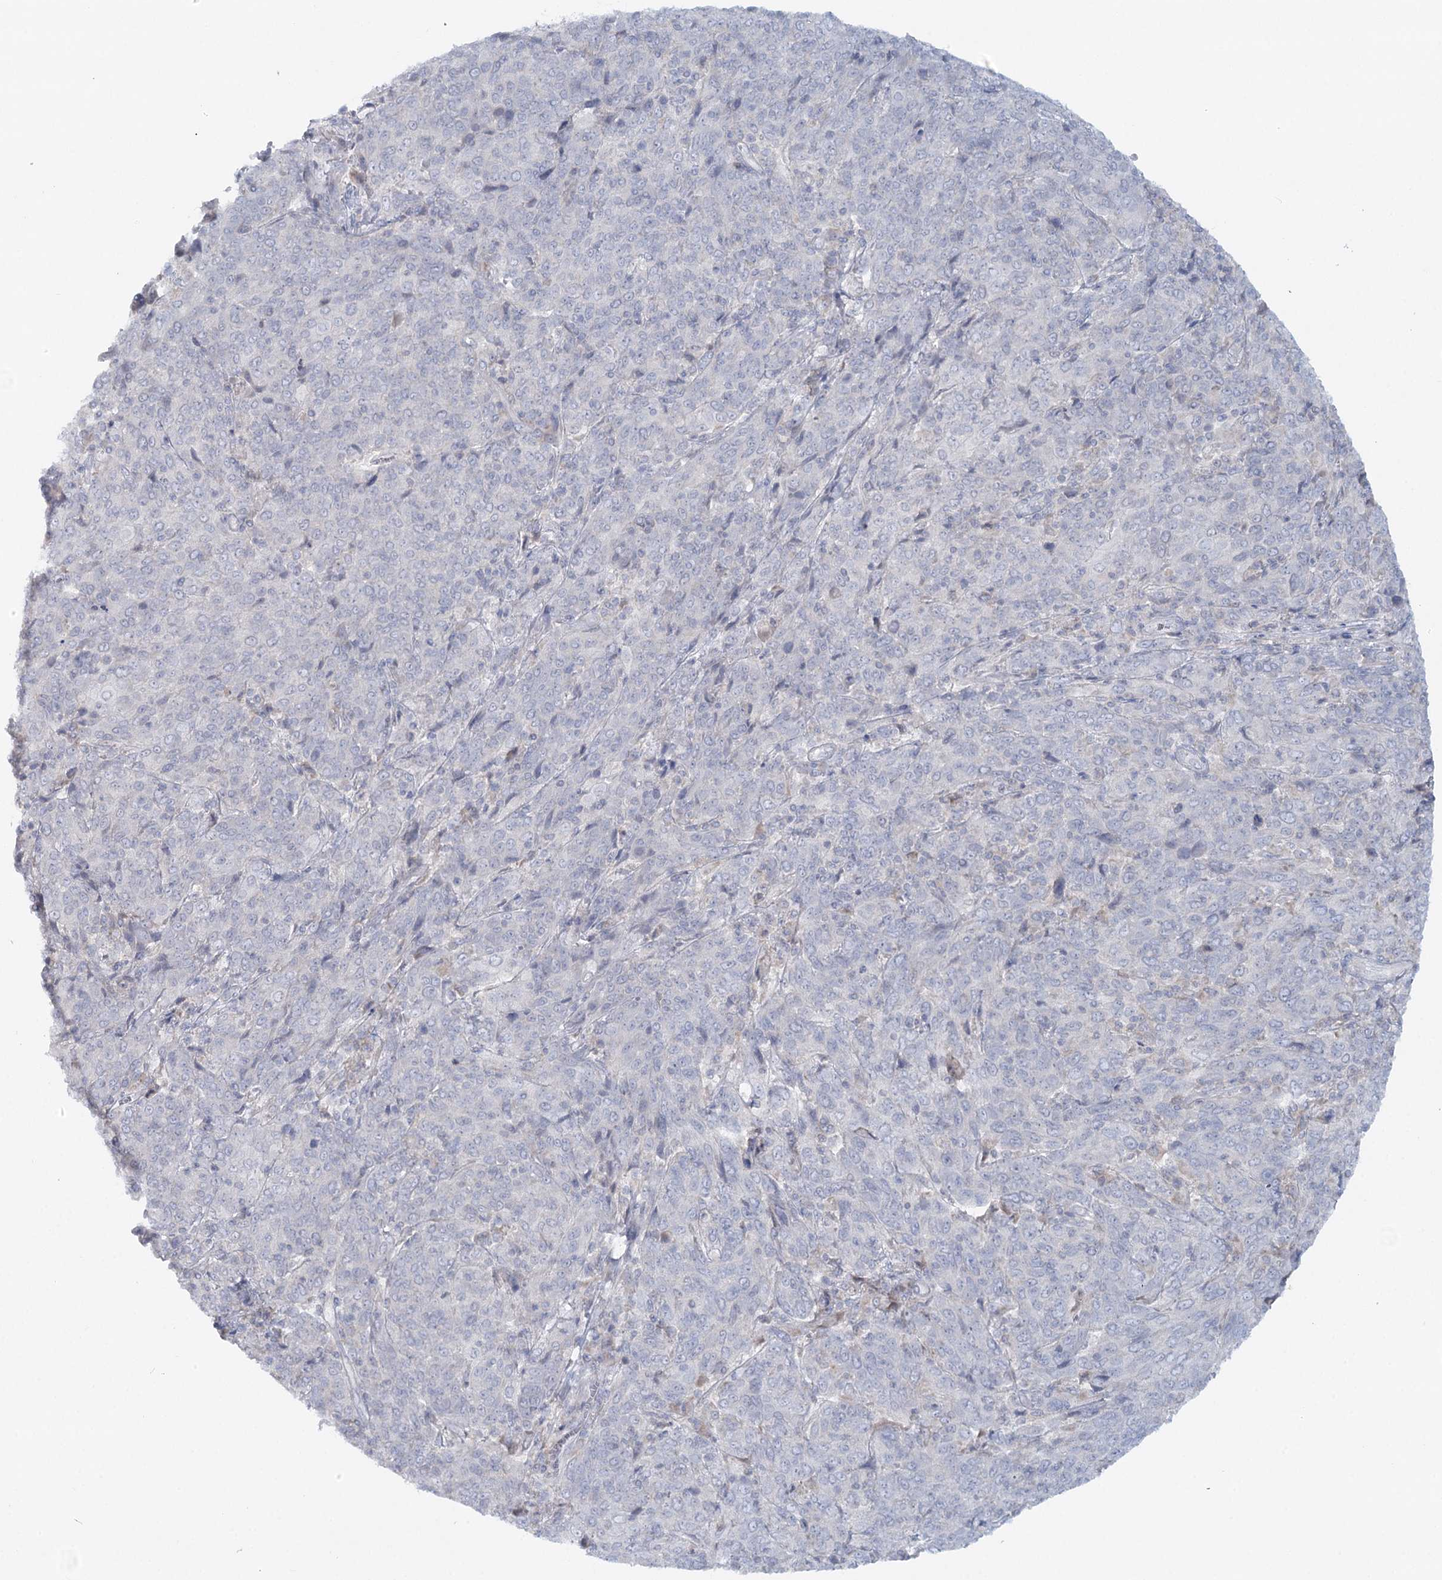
{"staining": {"intensity": "negative", "quantity": "none", "location": "none"}, "tissue": "cervical cancer", "cell_type": "Tumor cells", "image_type": "cancer", "snomed": [{"axis": "morphology", "description": "Squamous cell carcinoma, NOS"}, {"axis": "topography", "description": "Cervix"}], "caption": "Cervical cancer was stained to show a protein in brown. There is no significant staining in tumor cells.", "gene": "PSAPL1", "patient": {"sex": "female", "age": 67}}